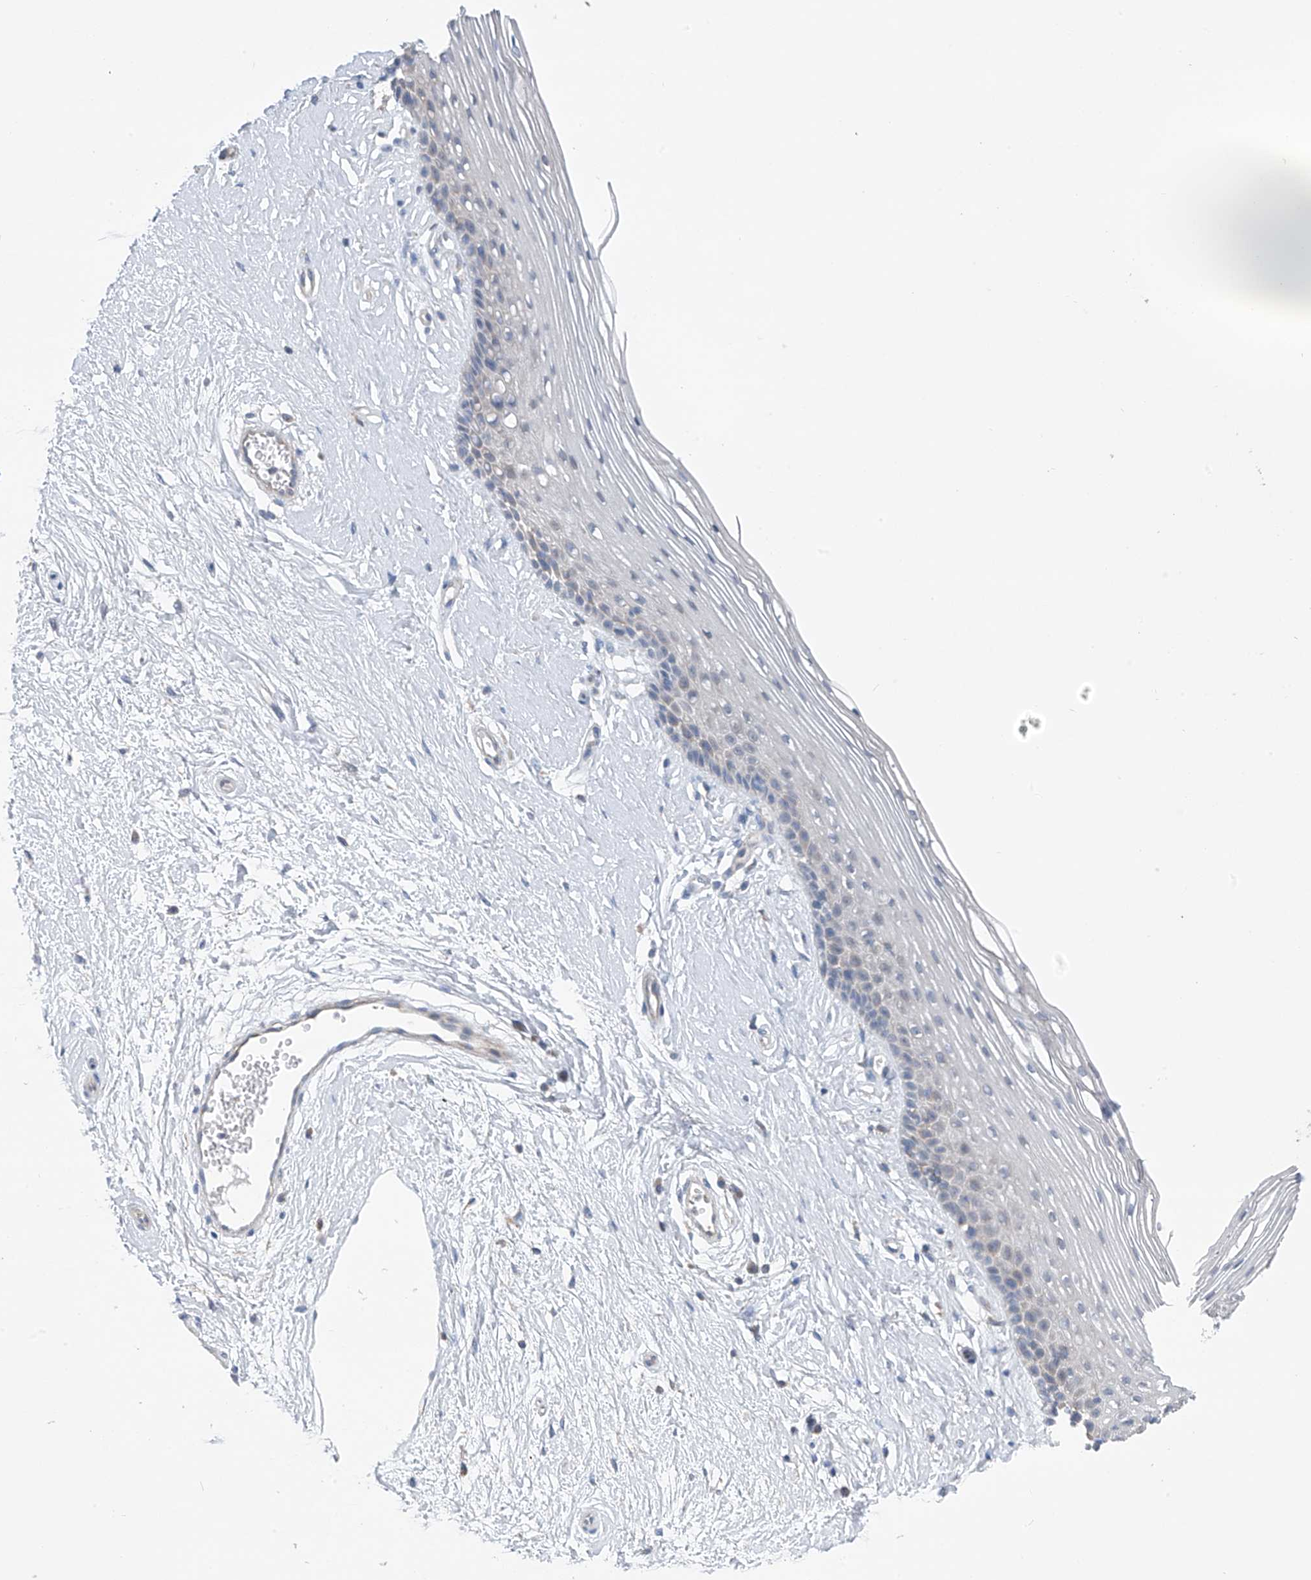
{"staining": {"intensity": "negative", "quantity": "none", "location": "none"}, "tissue": "vagina", "cell_type": "Squamous epithelial cells", "image_type": "normal", "snomed": [{"axis": "morphology", "description": "Normal tissue, NOS"}, {"axis": "topography", "description": "Vagina"}], "caption": "The micrograph displays no significant positivity in squamous epithelial cells of vagina.", "gene": "SYN3", "patient": {"sex": "female", "age": 46}}